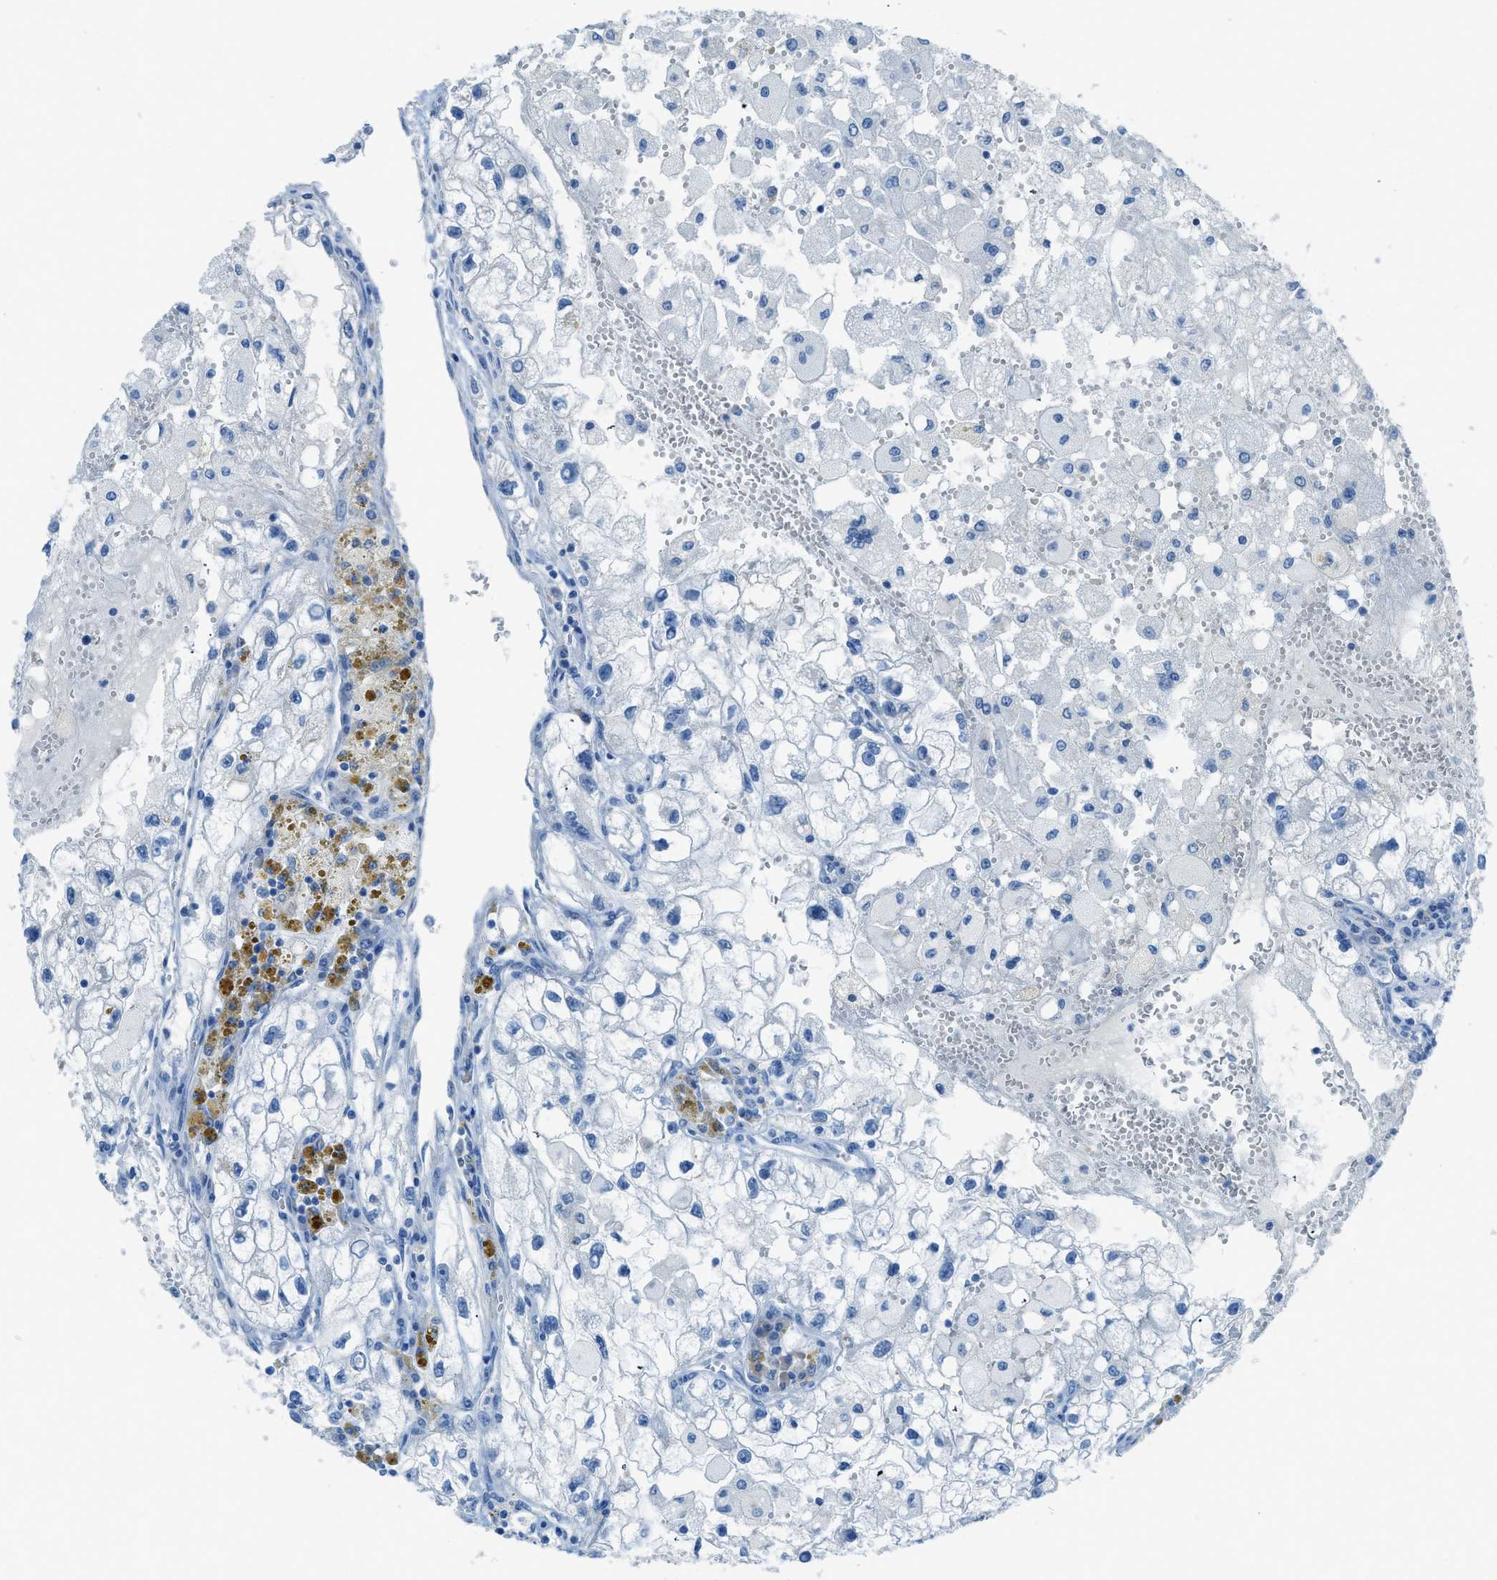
{"staining": {"intensity": "negative", "quantity": "none", "location": "none"}, "tissue": "renal cancer", "cell_type": "Tumor cells", "image_type": "cancer", "snomed": [{"axis": "morphology", "description": "Adenocarcinoma, NOS"}, {"axis": "topography", "description": "Kidney"}], "caption": "Immunohistochemistry (IHC) of renal cancer (adenocarcinoma) displays no staining in tumor cells.", "gene": "ACAN", "patient": {"sex": "female", "age": 70}}